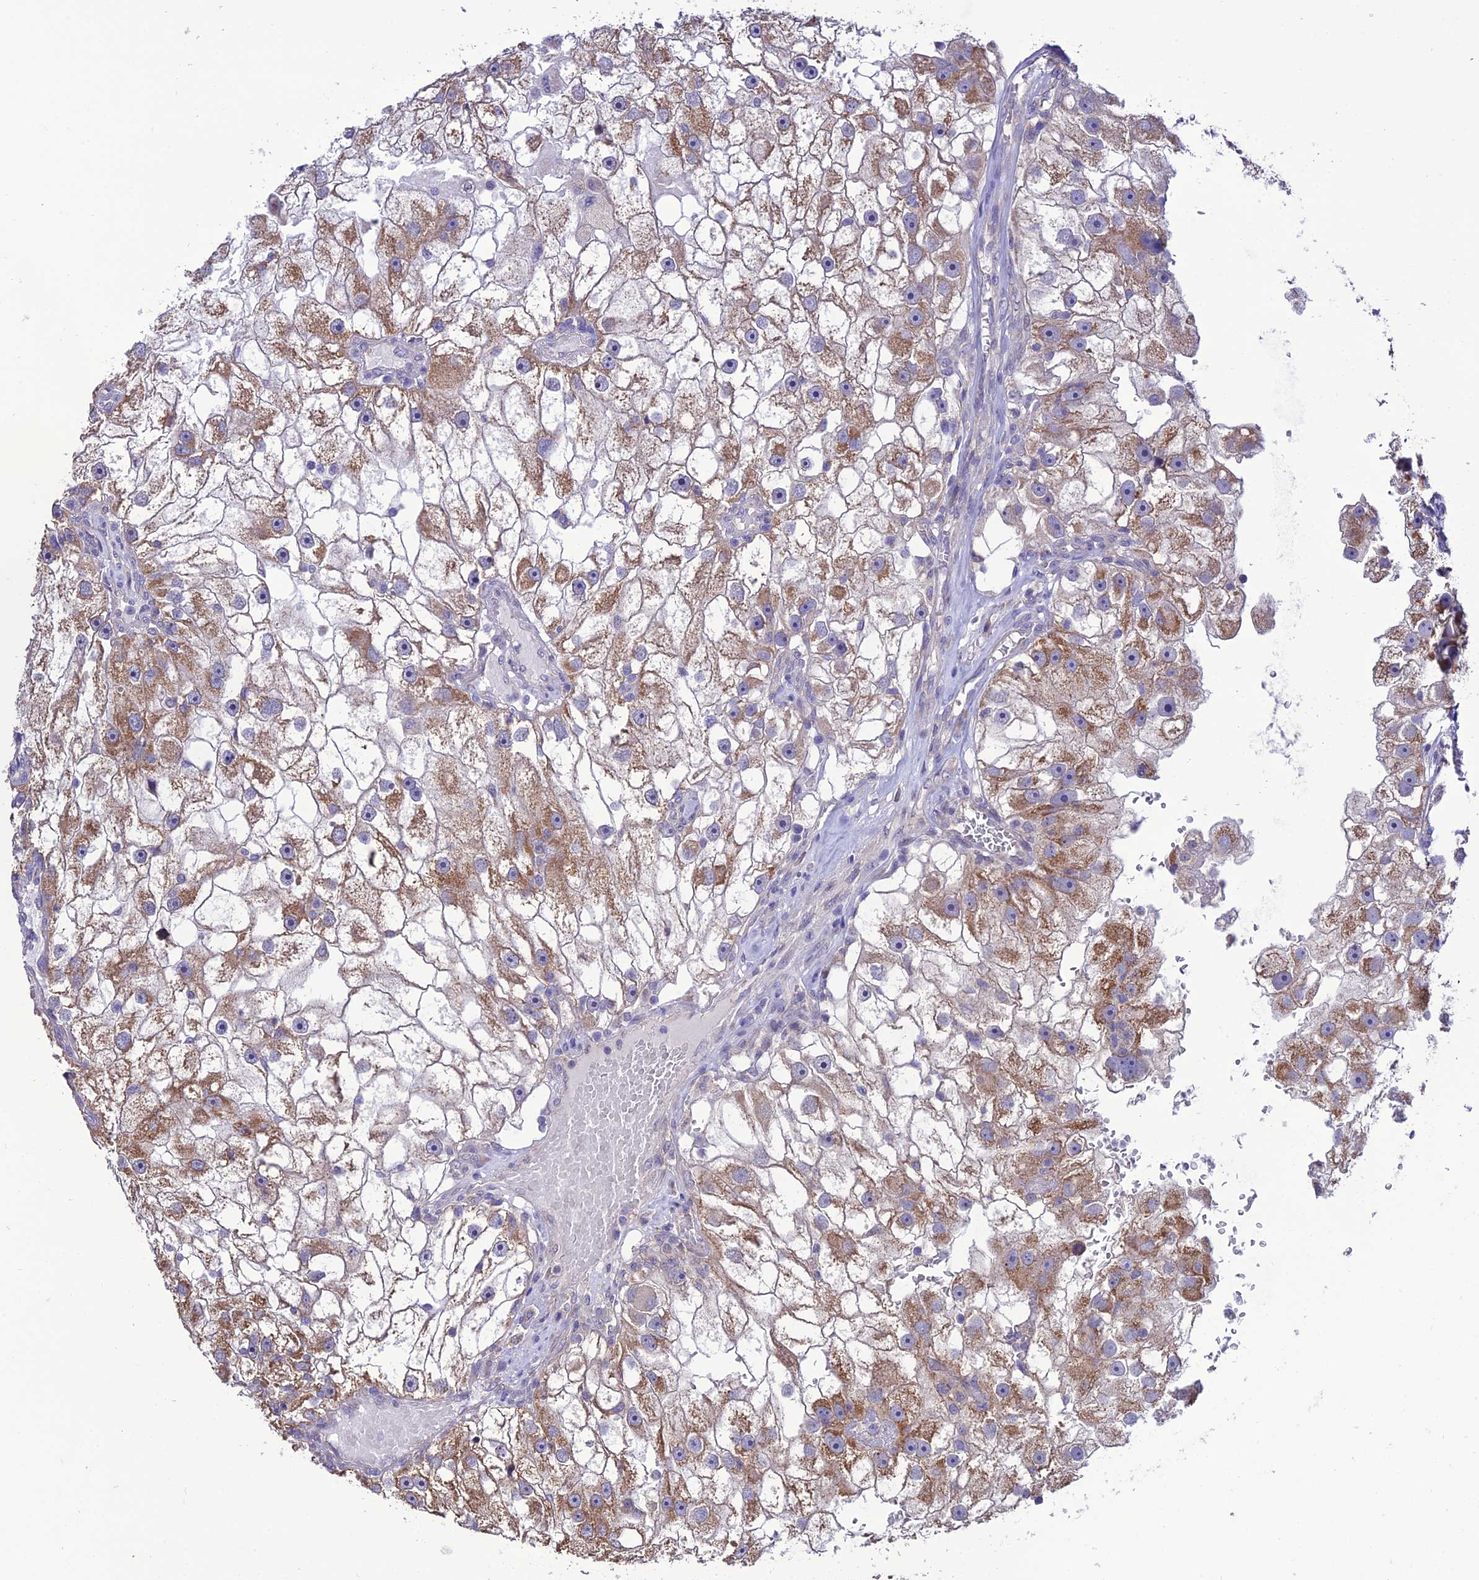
{"staining": {"intensity": "moderate", "quantity": "25%-75%", "location": "cytoplasmic/membranous"}, "tissue": "renal cancer", "cell_type": "Tumor cells", "image_type": "cancer", "snomed": [{"axis": "morphology", "description": "Adenocarcinoma, NOS"}, {"axis": "topography", "description": "Kidney"}], "caption": "Immunohistochemistry (IHC) (DAB) staining of renal cancer (adenocarcinoma) displays moderate cytoplasmic/membranous protein expression in approximately 25%-75% of tumor cells. The staining was performed using DAB to visualize the protein expression in brown, while the nuclei were stained in blue with hematoxylin (Magnification: 20x).", "gene": "HOGA1", "patient": {"sex": "male", "age": 63}}